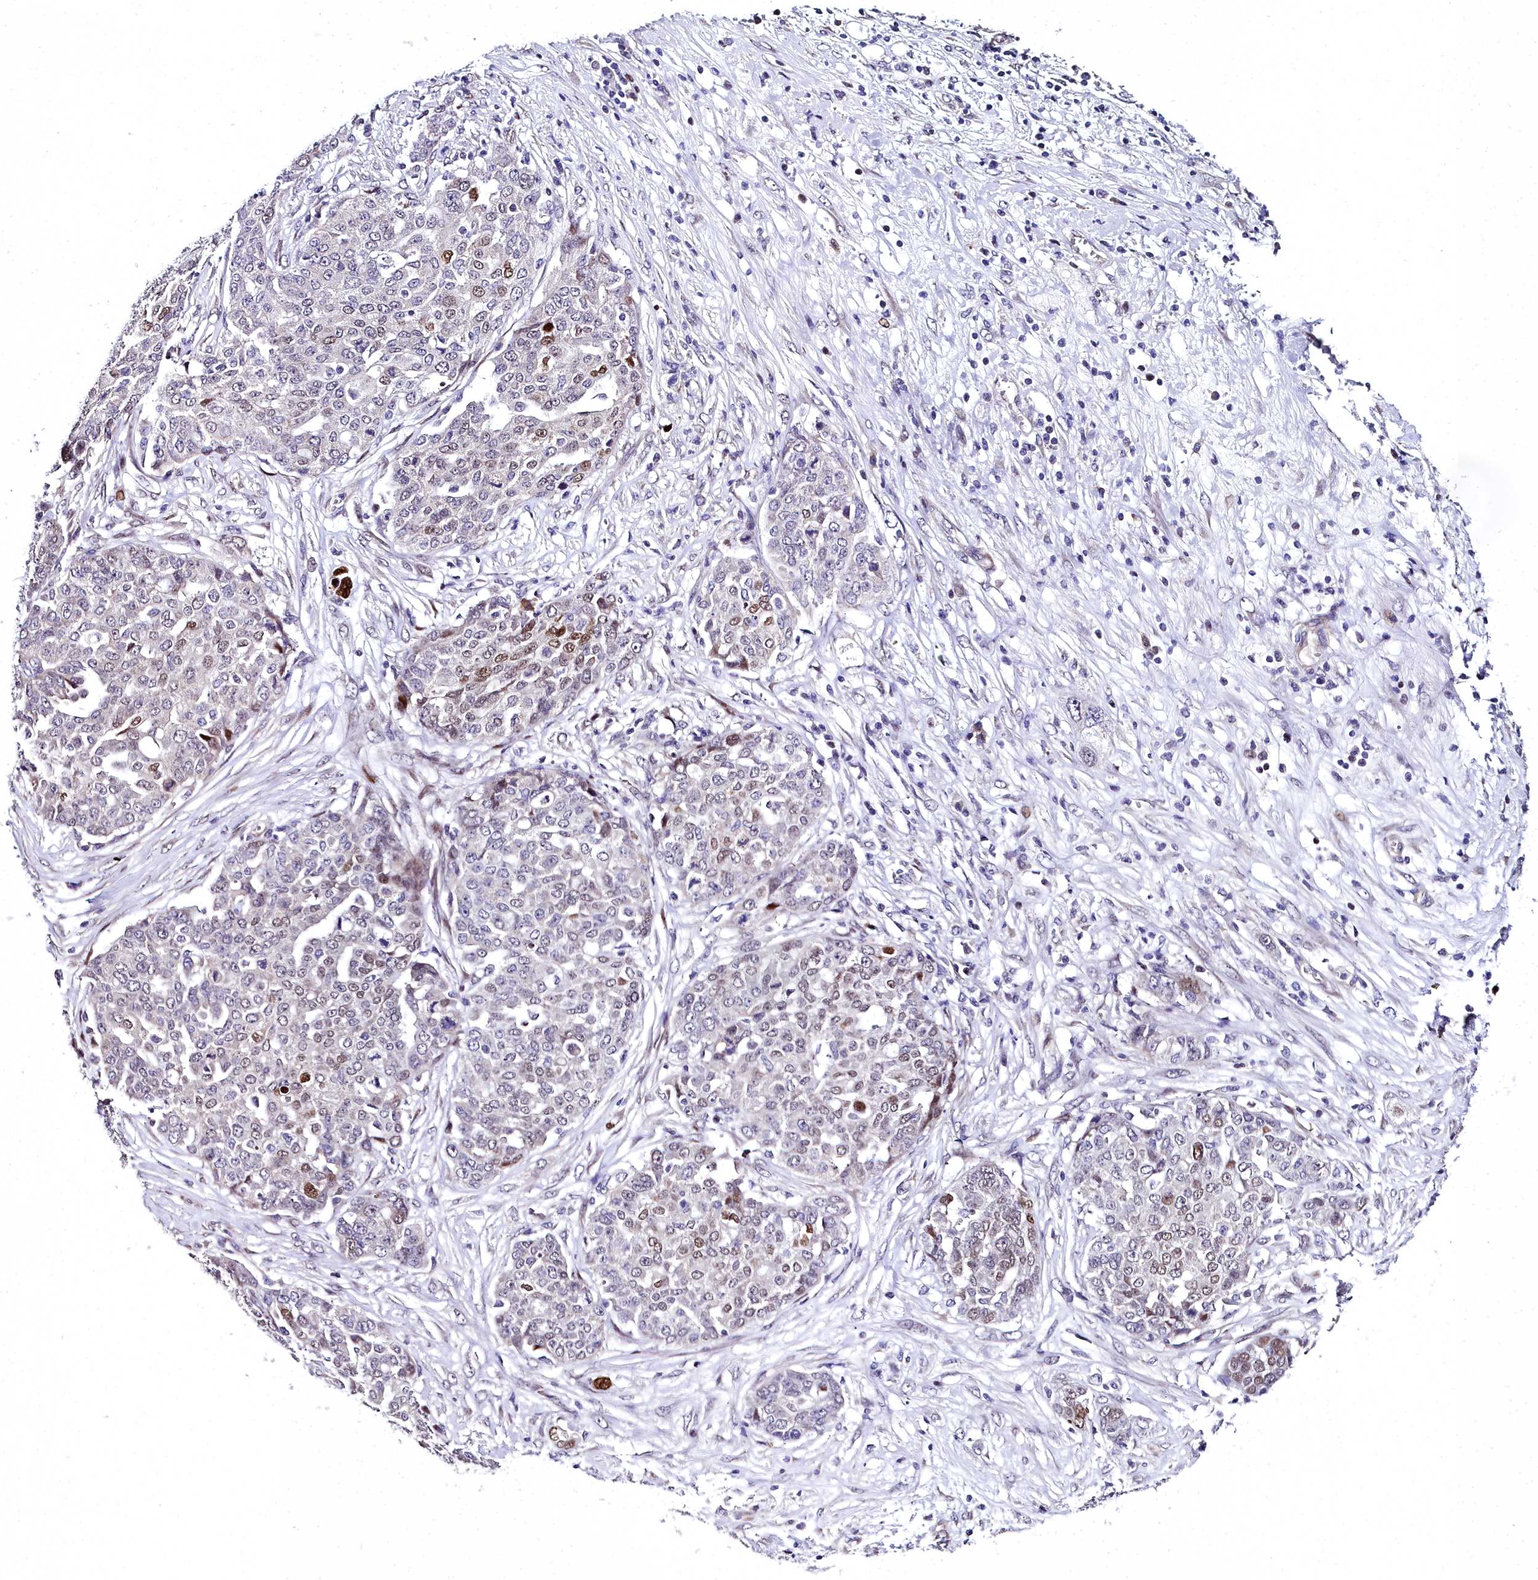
{"staining": {"intensity": "moderate", "quantity": "25%-75%", "location": "nuclear"}, "tissue": "ovarian cancer", "cell_type": "Tumor cells", "image_type": "cancer", "snomed": [{"axis": "morphology", "description": "Cystadenocarcinoma, serous, NOS"}, {"axis": "topography", "description": "Soft tissue"}, {"axis": "topography", "description": "Ovary"}], "caption": "Immunohistochemical staining of serous cystadenocarcinoma (ovarian) displays medium levels of moderate nuclear expression in about 25%-75% of tumor cells.", "gene": "AP1M1", "patient": {"sex": "female", "age": 57}}